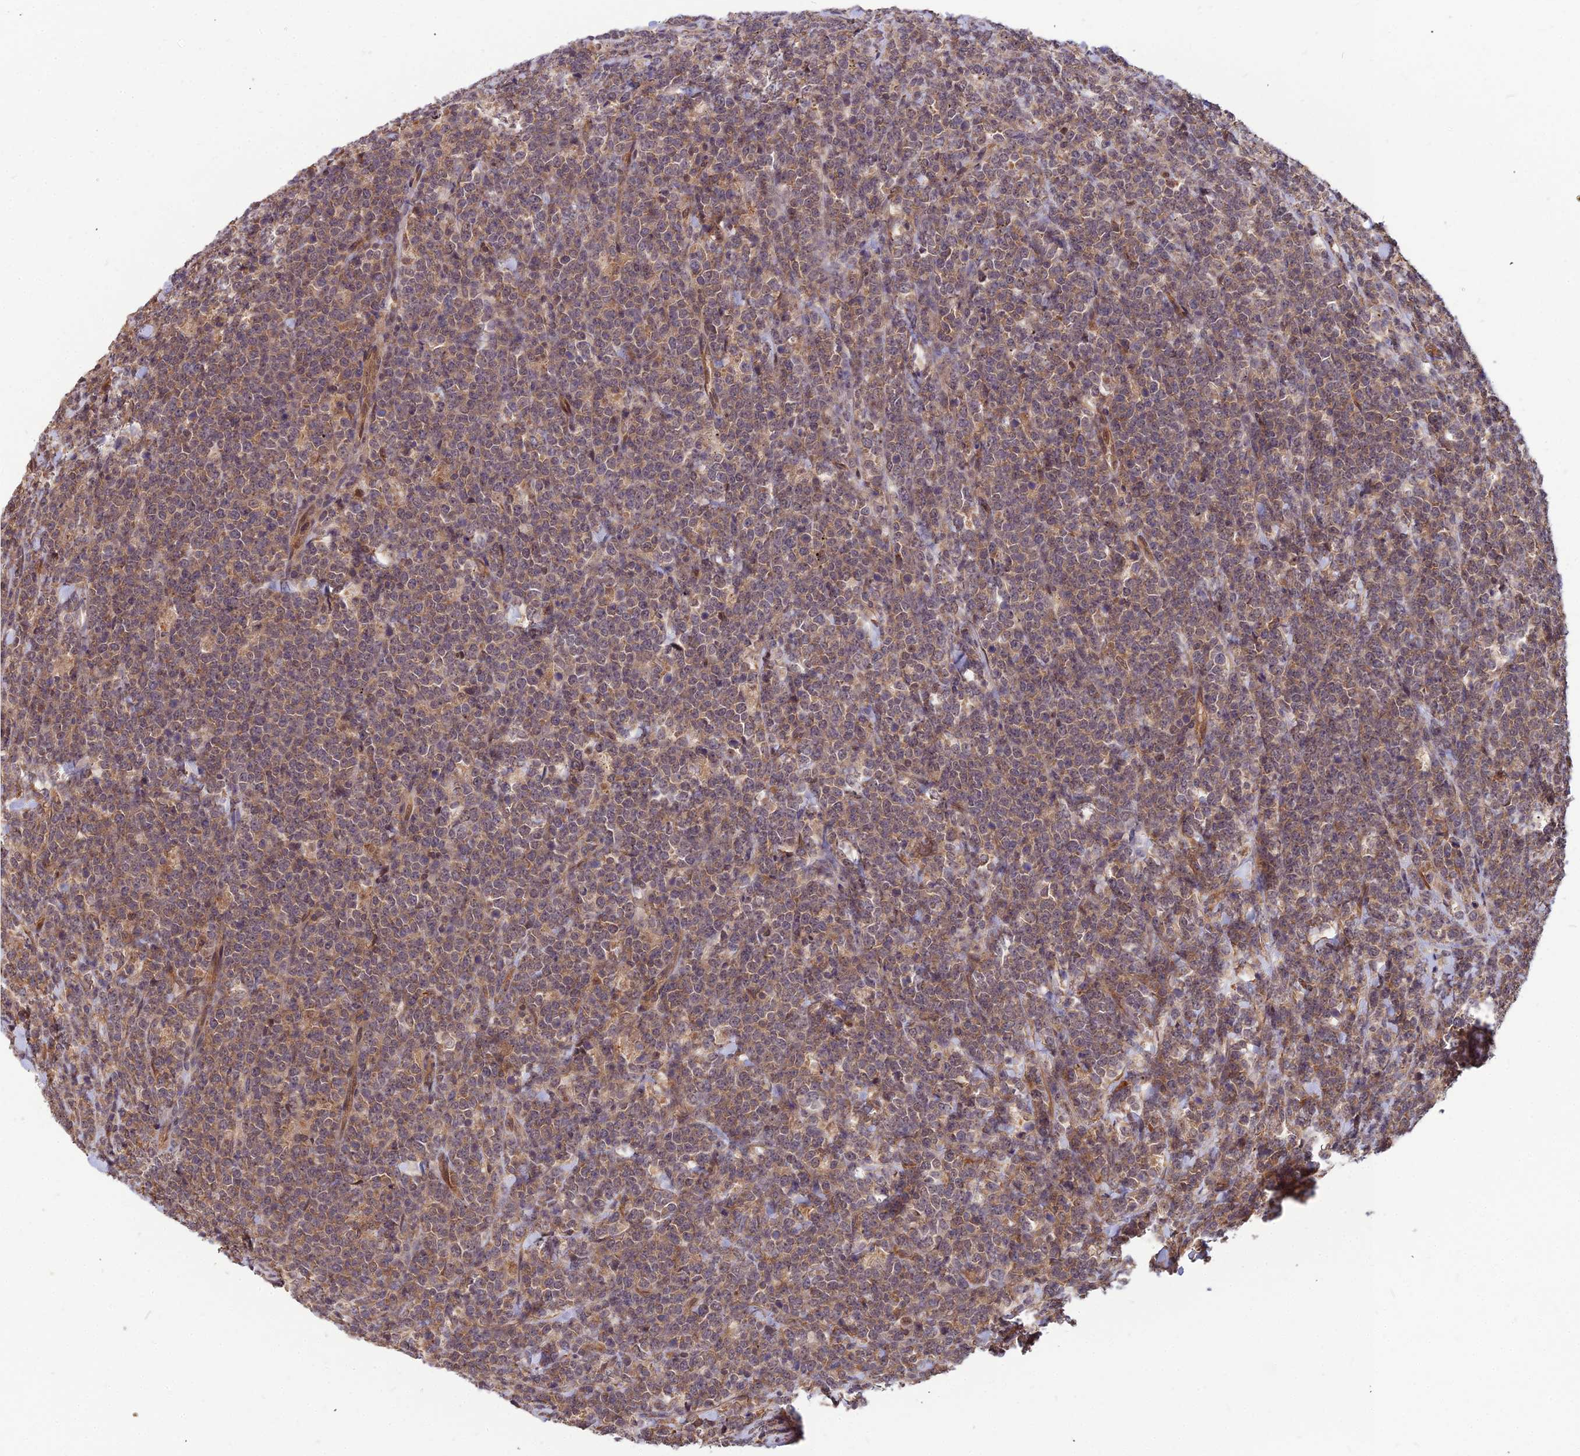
{"staining": {"intensity": "weak", "quantity": "25%-75%", "location": "cytoplasmic/membranous"}, "tissue": "lymphoma", "cell_type": "Tumor cells", "image_type": "cancer", "snomed": [{"axis": "morphology", "description": "Malignant lymphoma, non-Hodgkin's type, High grade"}, {"axis": "topography", "description": "Small intestine"}], "caption": "A high-resolution histopathology image shows IHC staining of malignant lymphoma, non-Hodgkin's type (high-grade), which shows weak cytoplasmic/membranous expression in approximately 25%-75% of tumor cells. (Stains: DAB in brown, nuclei in blue, Microscopy: brightfield microscopy at high magnification).", "gene": "ZNF467", "patient": {"sex": "male", "age": 8}}